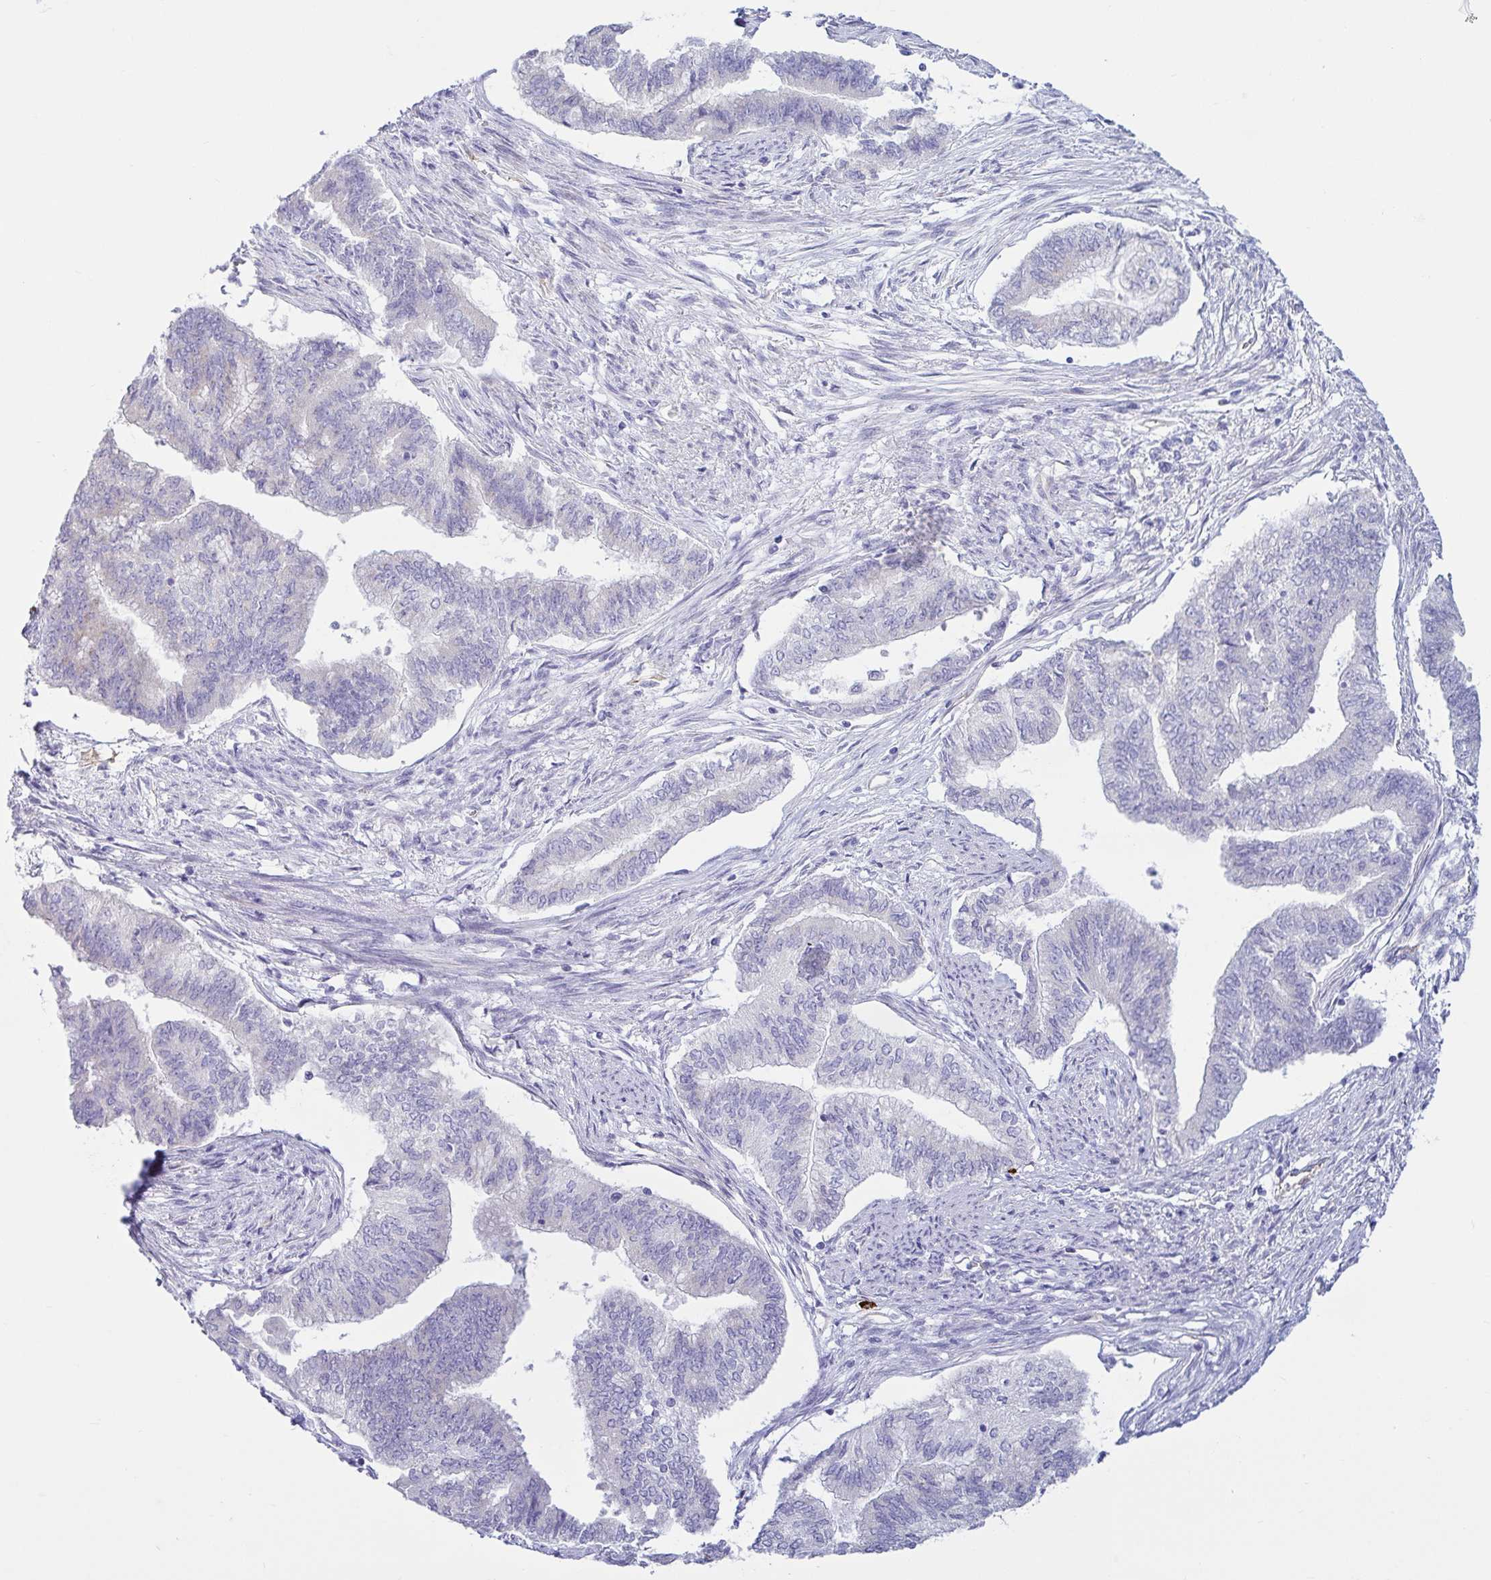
{"staining": {"intensity": "negative", "quantity": "none", "location": "none"}, "tissue": "endometrial cancer", "cell_type": "Tumor cells", "image_type": "cancer", "snomed": [{"axis": "morphology", "description": "Adenocarcinoma, NOS"}, {"axis": "topography", "description": "Endometrium"}], "caption": "Micrograph shows no significant protein expression in tumor cells of endometrial cancer.", "gene": "TNNI2", "patient": {"sex": "female", "age": 65}}